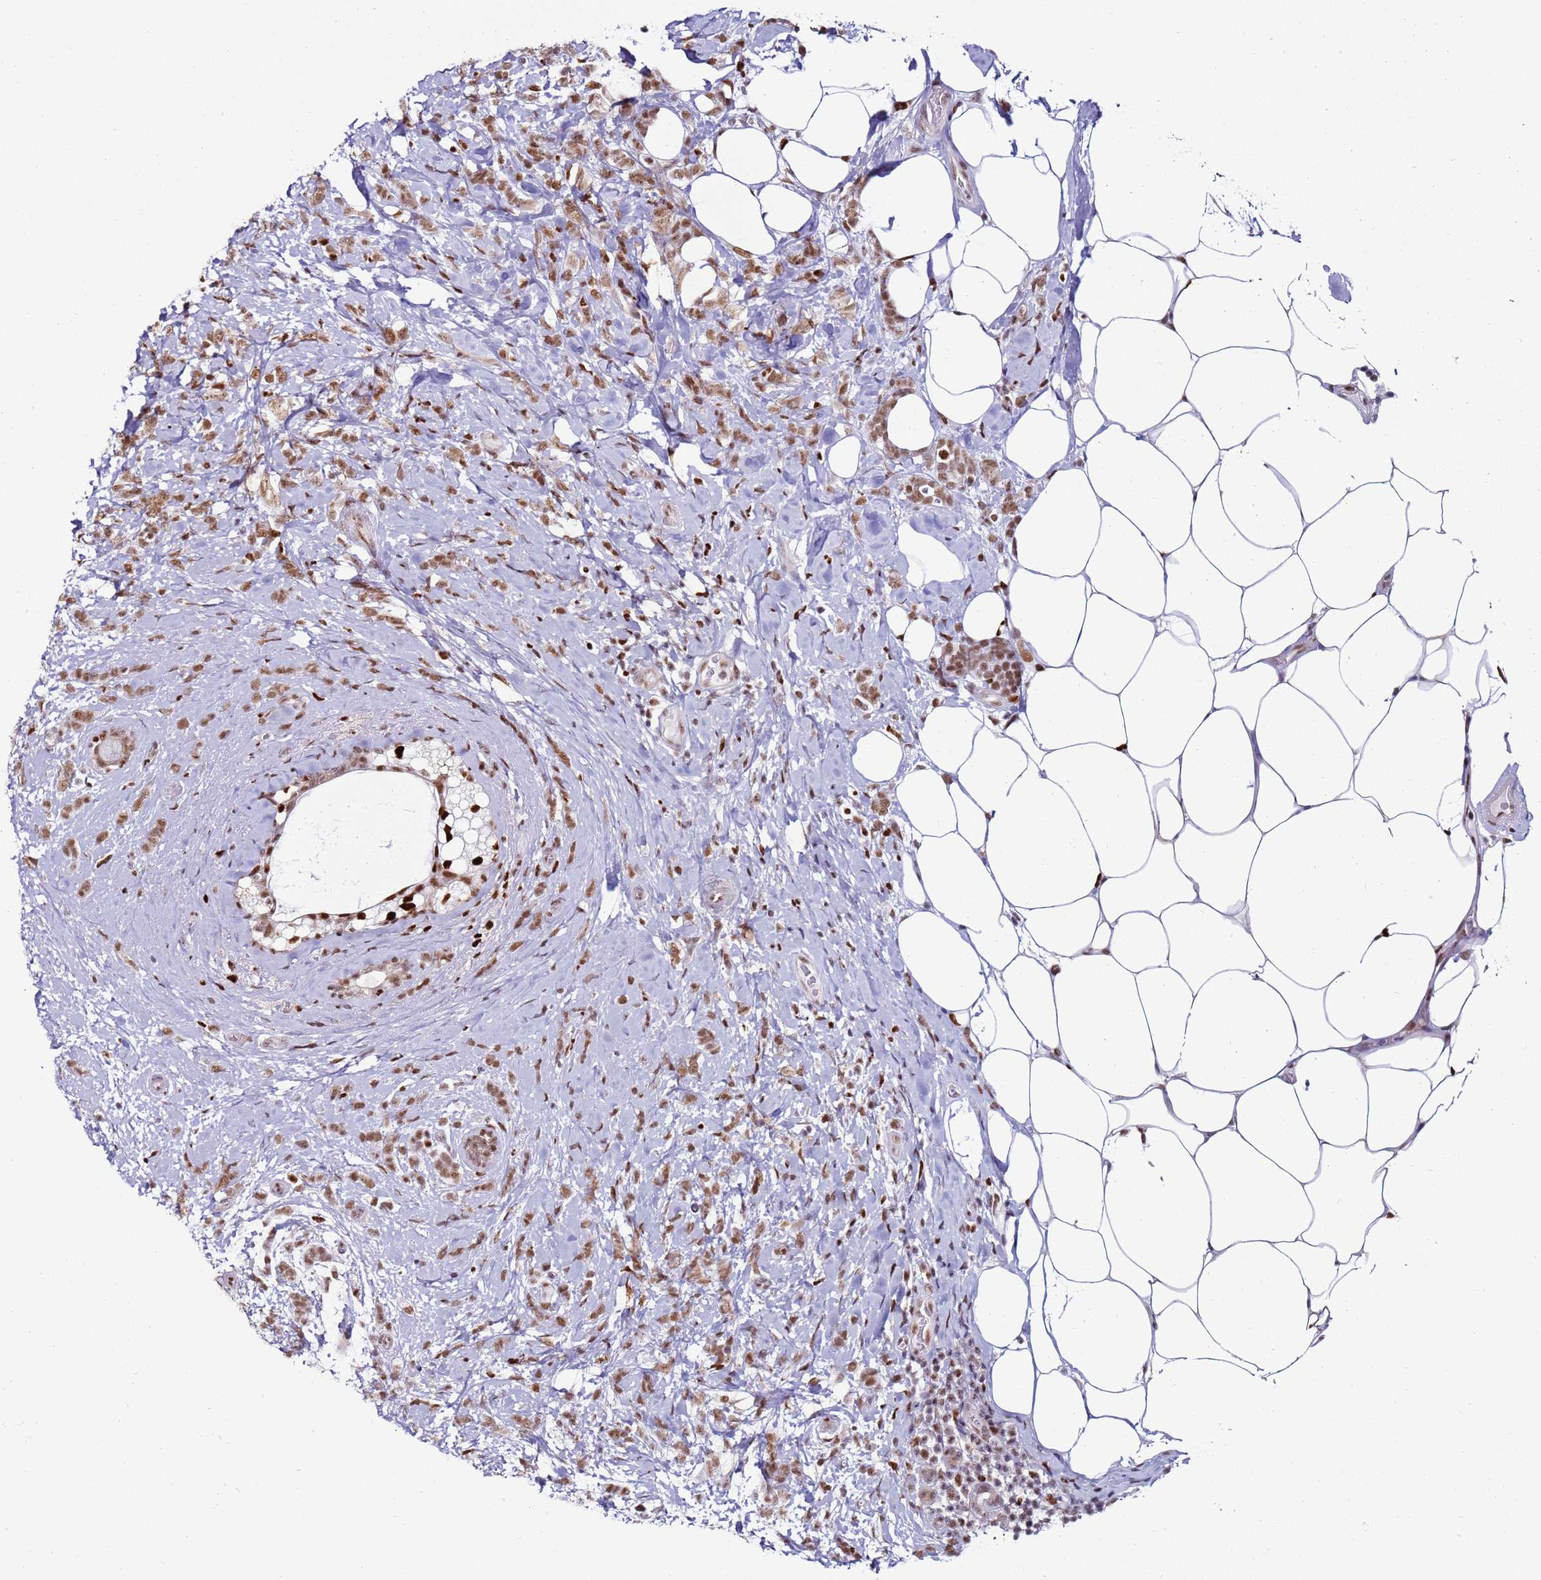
{"staining": {"intensity": "moderate", "quantity": ">75%", "location": "nuclear"}, "tissue": "breast cancer", "cell_type": "Tumor cells", "image_type": "cancer", "snomed": [{"axis": "morphology", "description": "Lobular carcinoma"}, {"axis": "topography", "description": "Breast"}], "caption": "High-magnification brightfield microscopy of breast cancer stained with DAB (brown) and counterstained with hematoxylin (blue). tumor cells exhibit moderate nuclear expression is present in about>75% of cells. The staining was performed using DAB (3,3'-diaminobenzidine) to visualize the protein expression in brown, while the nuclei were stained in blue with hematoxylin (Magnification: 20x).", "gene": "KPNA4", "patient": {"sex": "female", "age": 58}}